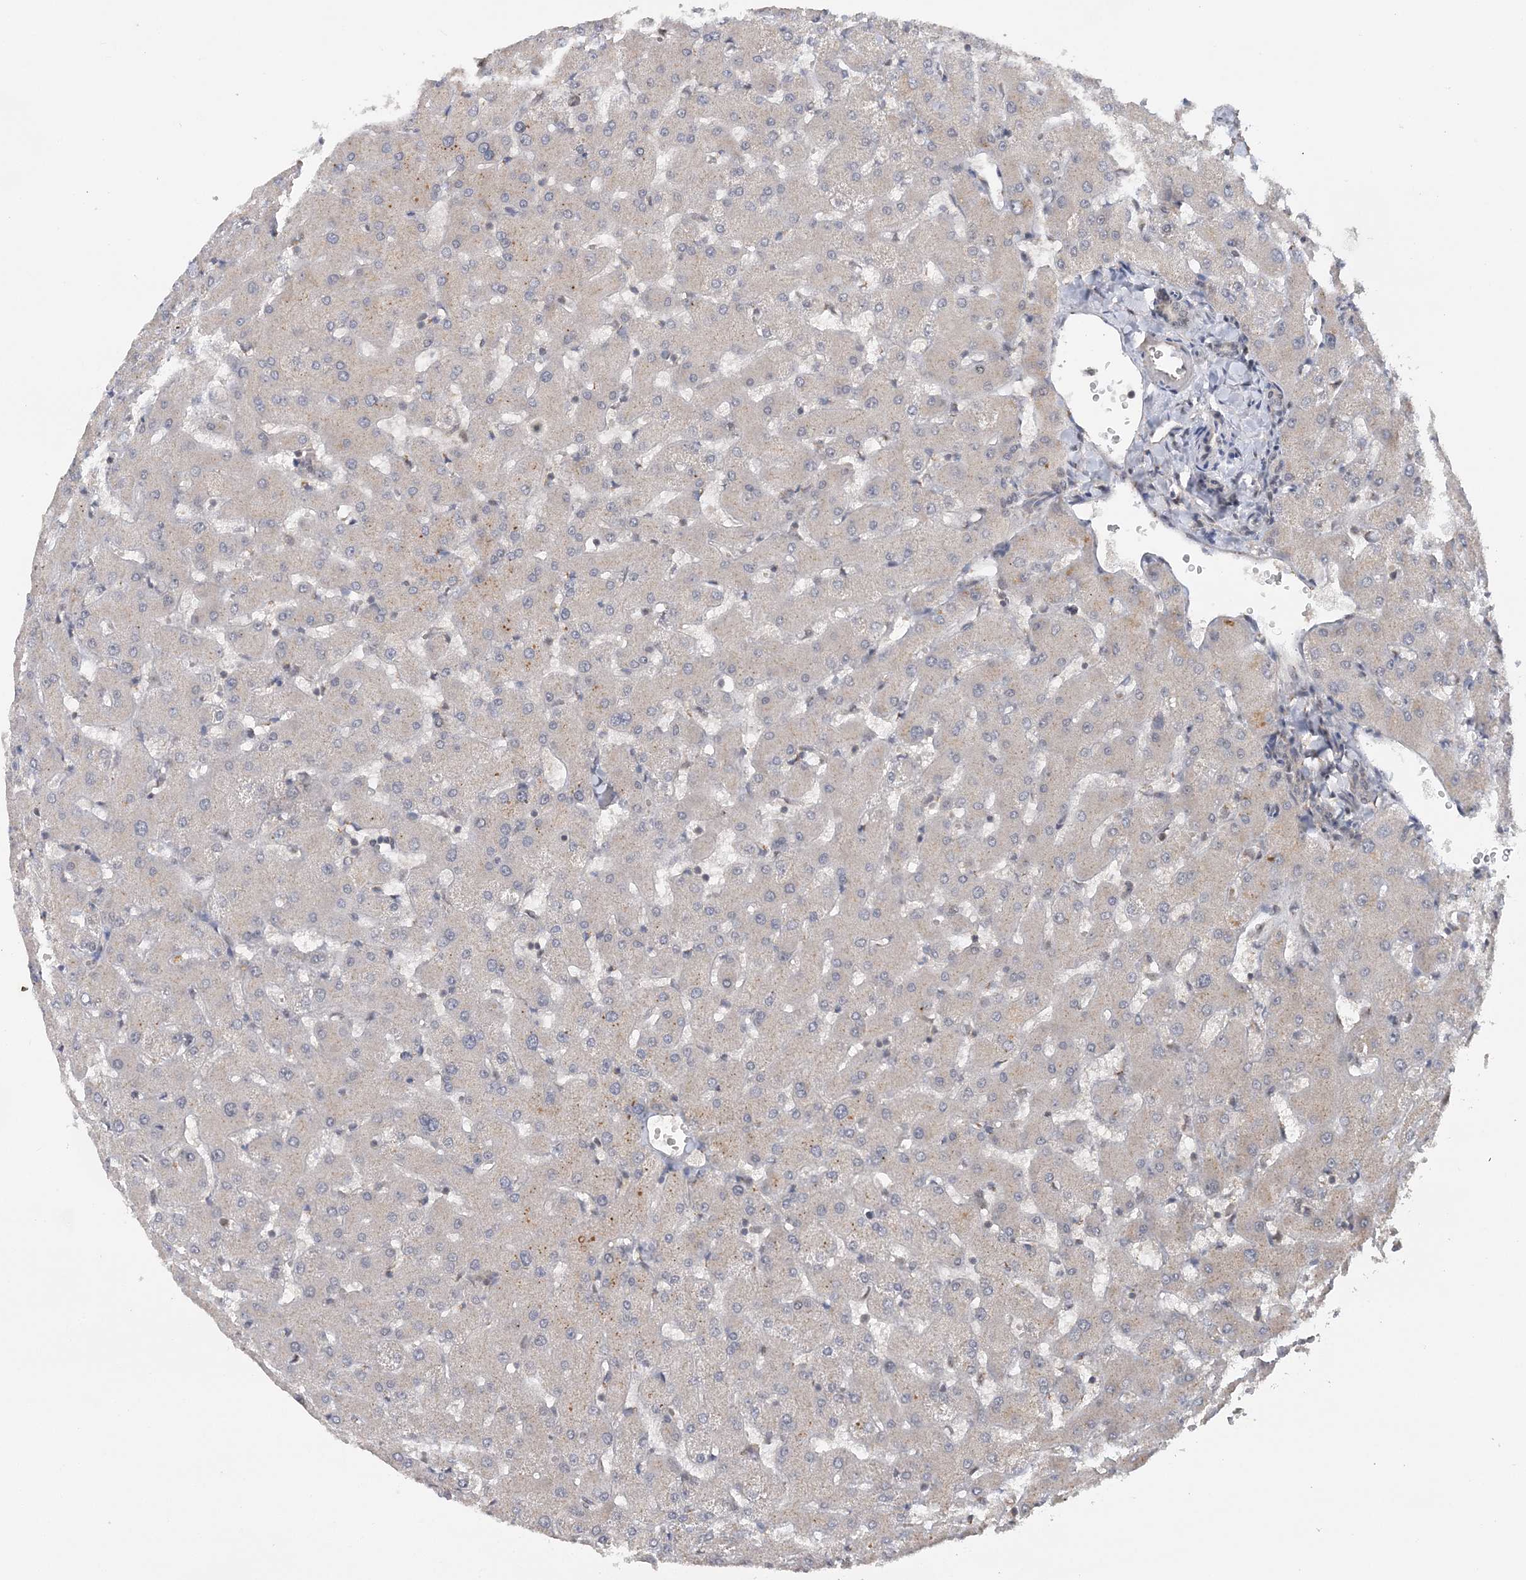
{"staining": {"intensity": "negative", "quantity": "none", "location": "none"}, "tissue": "liver", "cell_type": "Cholangiocytes", "image_type": "normal", "snomed": [{"axis": "morphology", "description": "Normal tissue, NOS"}, {"axis": "topography", "description": "Liver"}], "caption": "Histopathology image shows no protein staining in cholangiocytes of normal liver. Nuclei are stained in blue.", "gene": "TSHZ2", "patient": {"sex": "female", "age": 63}}